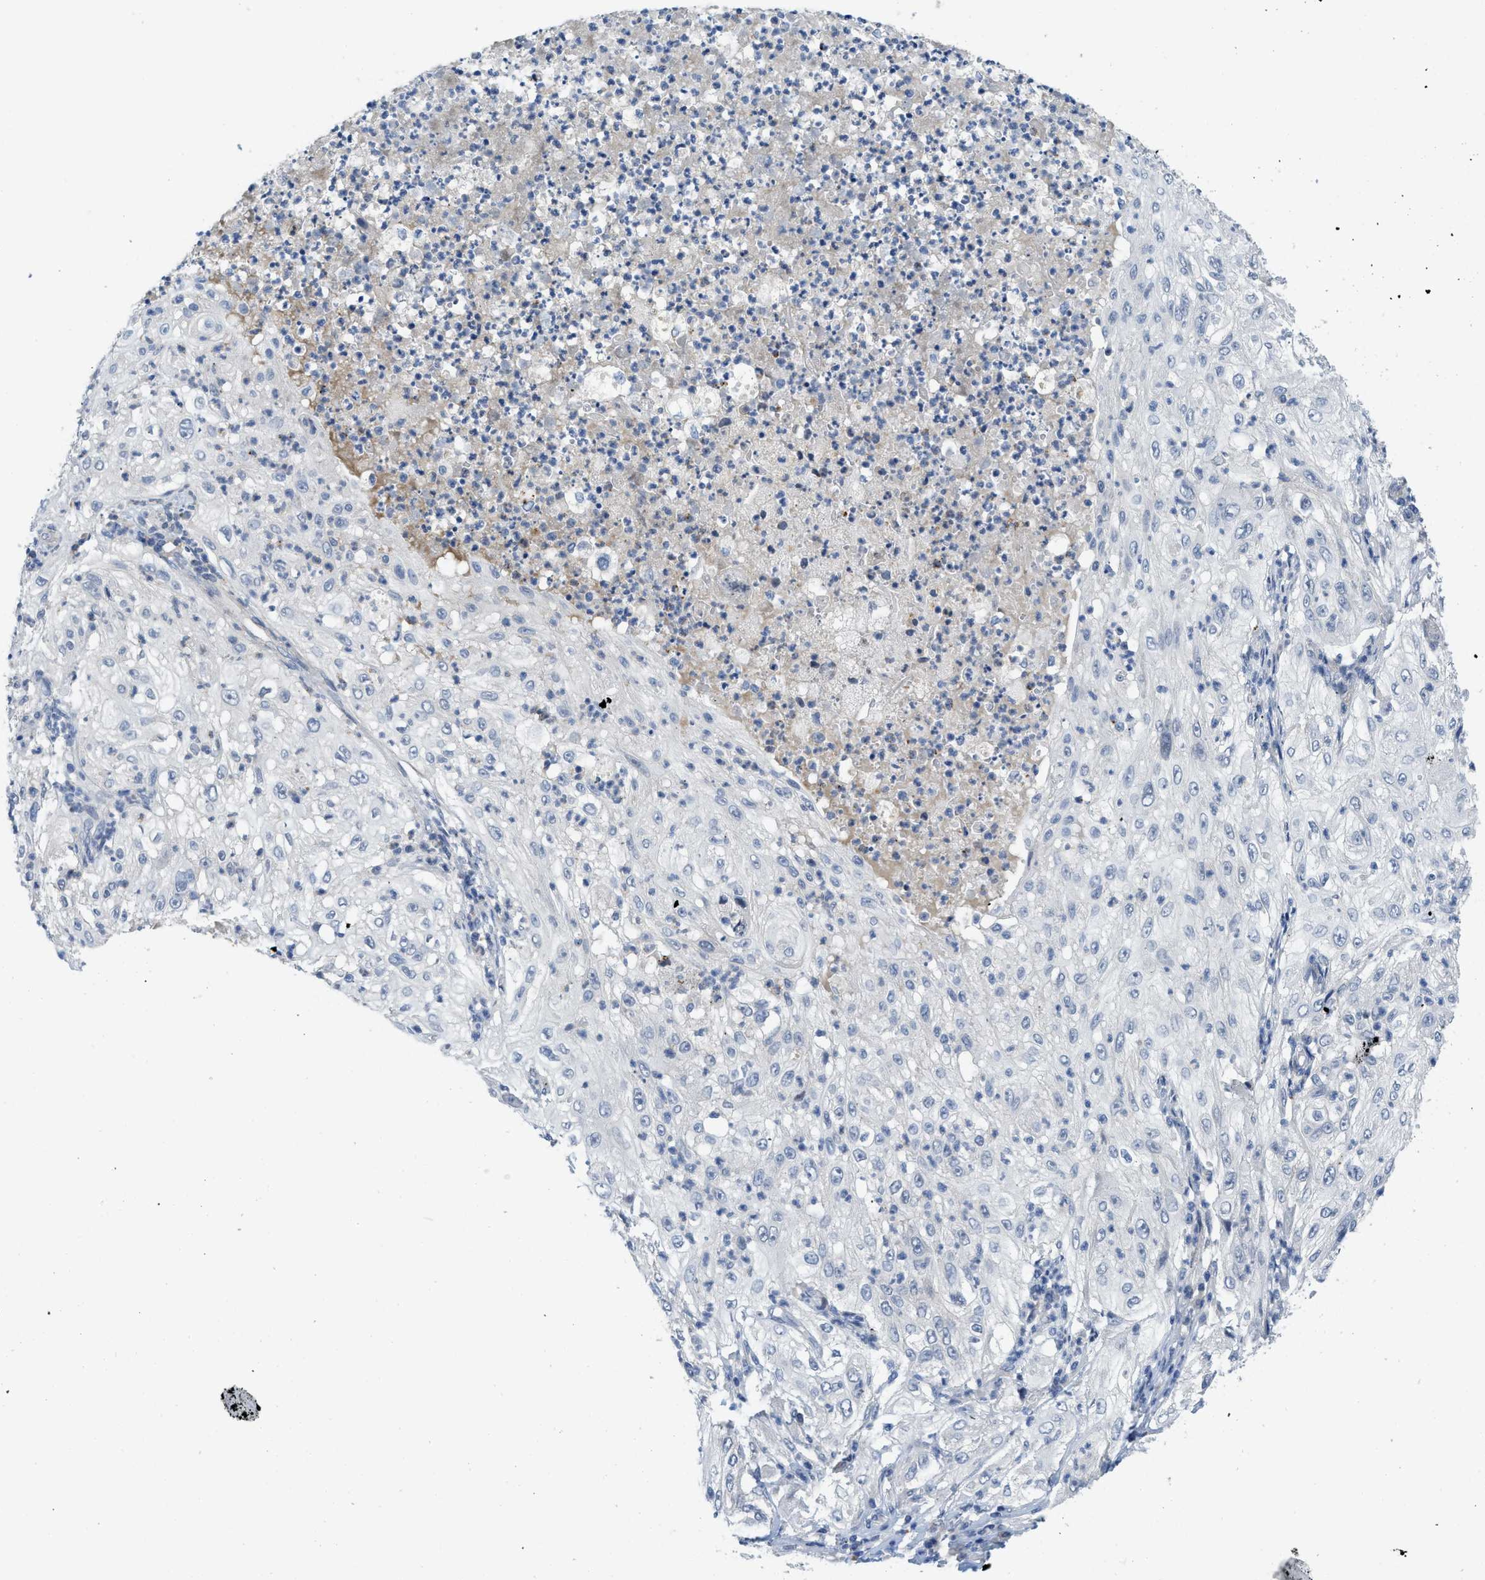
{"staining": {"intensity": "negative", "quantity": "none", "location": "none"}, "tissue": "lung cancer", "cell_type": "Tumor cells", "image_type": "cancer", "snomed": [{"axis": "morphology", "description": "Inflammation, NOS"}, {"axis": "morphology", "description": "Squamous cell carcinoma, NOS"}, {"axis": "topography", "description": "Lymph node"}, {"axis": "topography", "description": "Soft tissue"}, {"axis": "topography", "description": "Lung"}], "caption": "Squamous cell carcinoma (lung) was stained to show a protein in brown. There is no significant expression in tumor cells.", "gene": "TNFAIP1", "patient": {"sex": "male", "age": 66}}